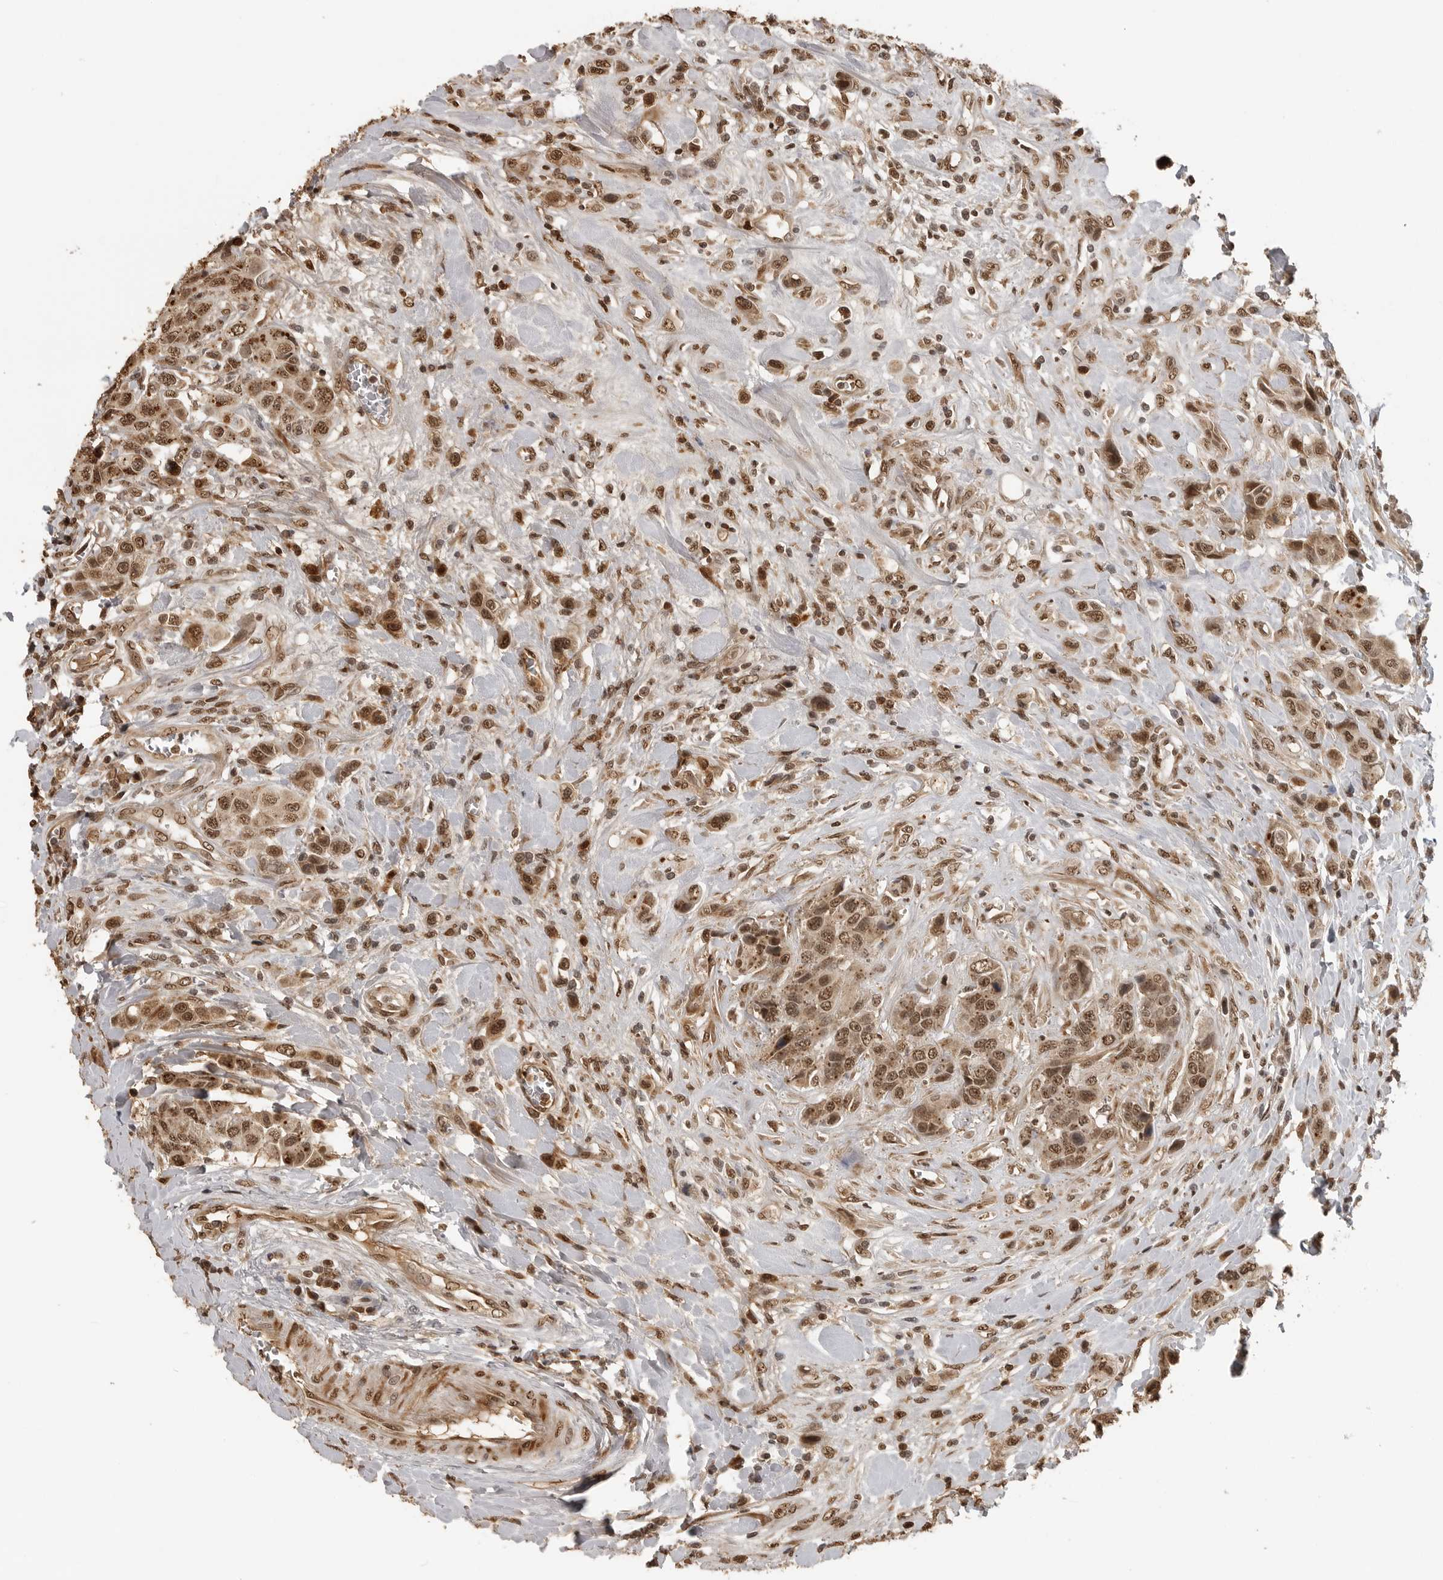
{"staining": {"intensity": "moderate", "quantity": ">75%", "location": "nuclear"}, "tissue": "urothelial cancer", "cell_type": "Tumor cells", "image_type": "cancer", "snomed": [{"axis": "morphology", "description": "Urothelial carcinoma, High grade"}, {"axis": "topography", "description": "Urinary bladder"}], "caption": "Human urothelial cancer stained with a brown dye exhibits moderate nuclear positive expression in approximately >75% of tumor cells.", "gene": "CLOCK", "patient": {"sex": "male", "age": 50}}